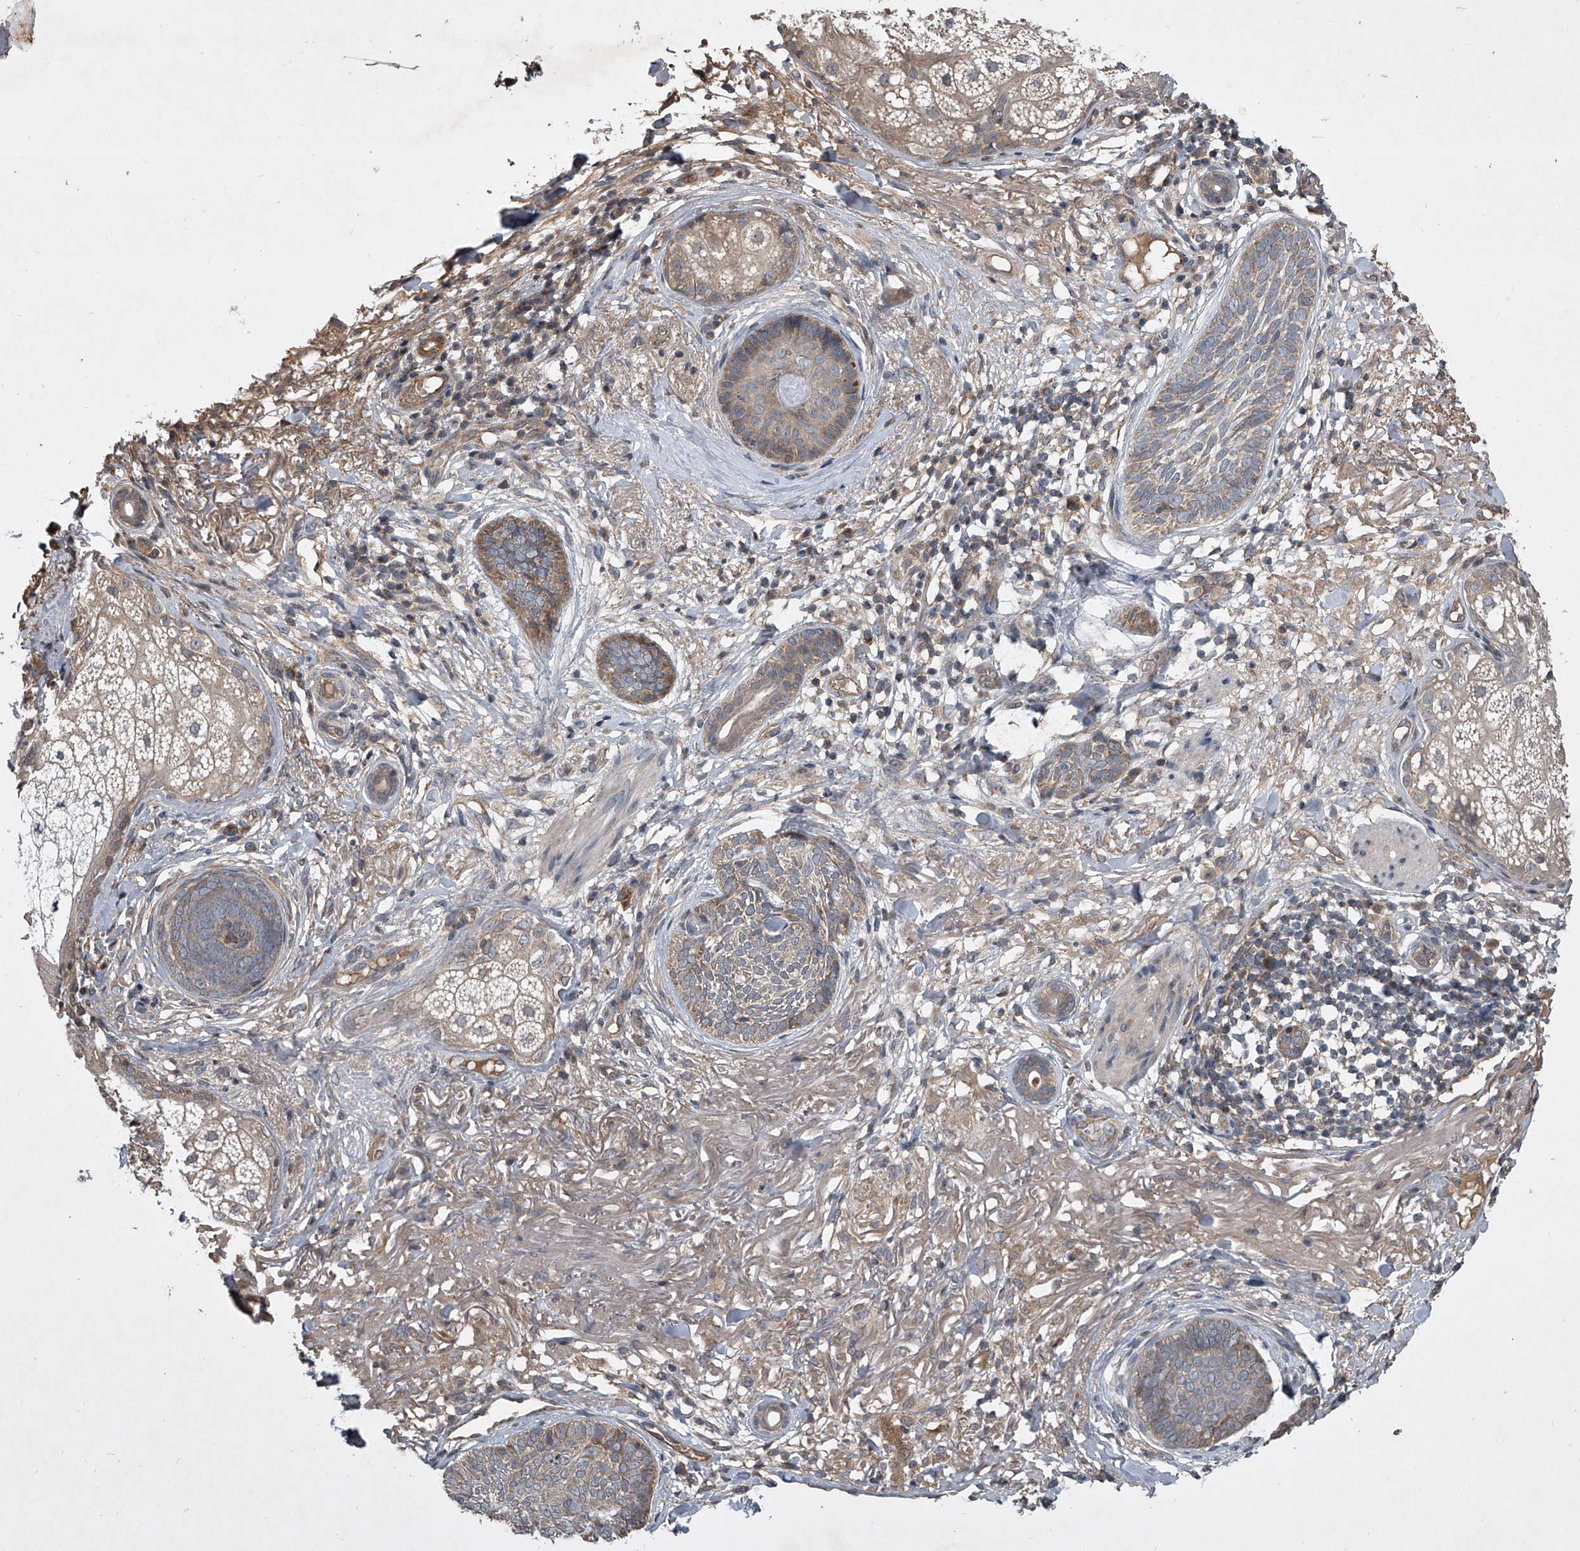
{"staining": {"intensity": "moderate", "quantity": "25%-75%", "location": "cytoplasmic/membranous"}, "tissue": "skin cancer", "cell_type": "Tumor cells", "image_type": "cancer", "snomed": [{"axis": "morphology", "description": "Basal cell carcinoma"}, {"axis": "topography", "description": "Skin"}], "caption": "Tumor cells reveal moderate cytoplasmic/membranous positivity in about 25%-75% of cells in skin cancer.", "gene": "NFS1", "patient": {"sex": "male", "age": 85}}